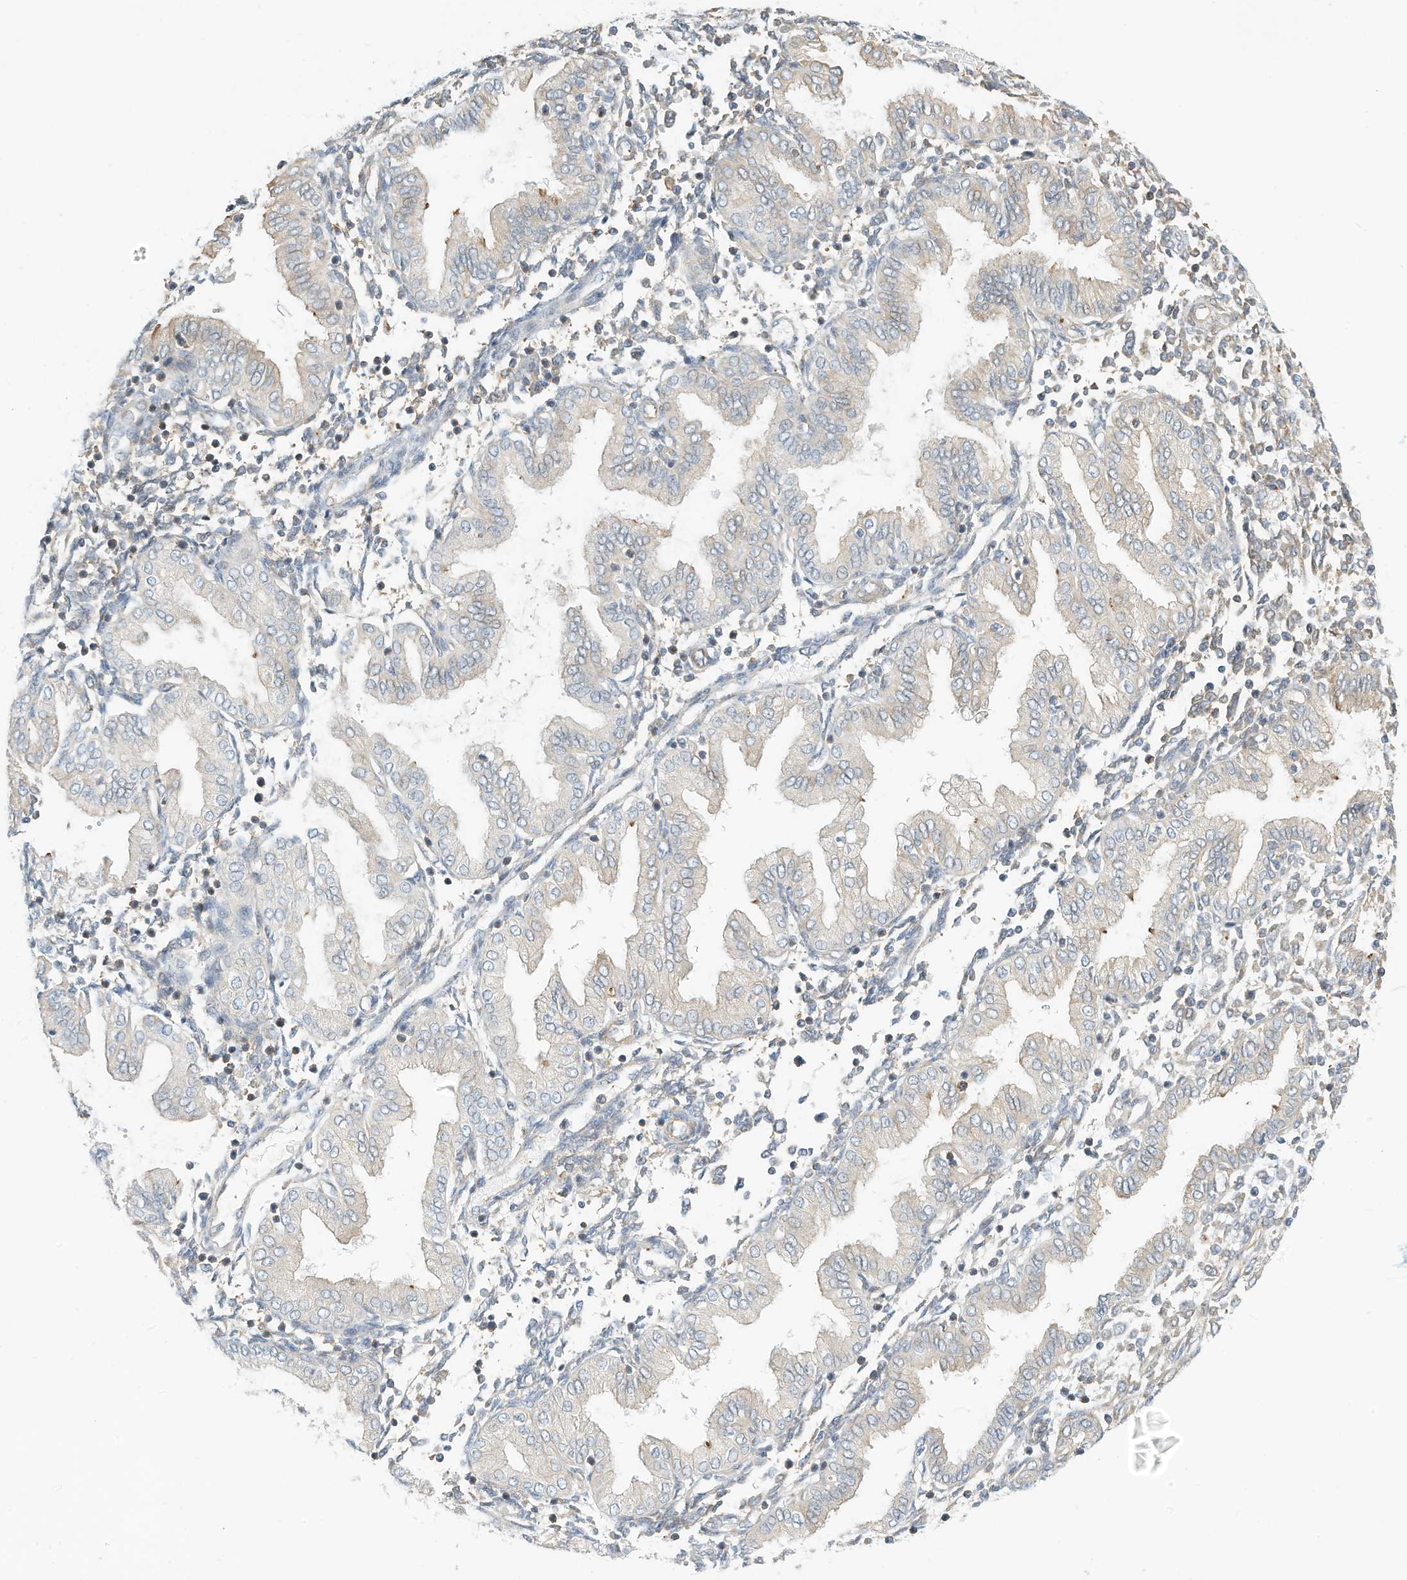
{"staining": {"intensity": "weak", "quantity": "<25%", "location": "cytoplasmic/membranous"}, "tissue": "endometrium", "cell_type": "Cells in endometrial stroma", "image_type": "normal", "snomed": [{"axis": "morphology", "description": "Normal tissue, NOS"}, {"axis": "topography", "description": "Endometrium"}], "caption": "Immunohistochemistry photomicrograph of benign human endometrium stained for a protein (brown), which exhibits no staining in cells in endometrial stroma.", "gene": "OFD1", "patient": {"sex": "female", "age": 53}}